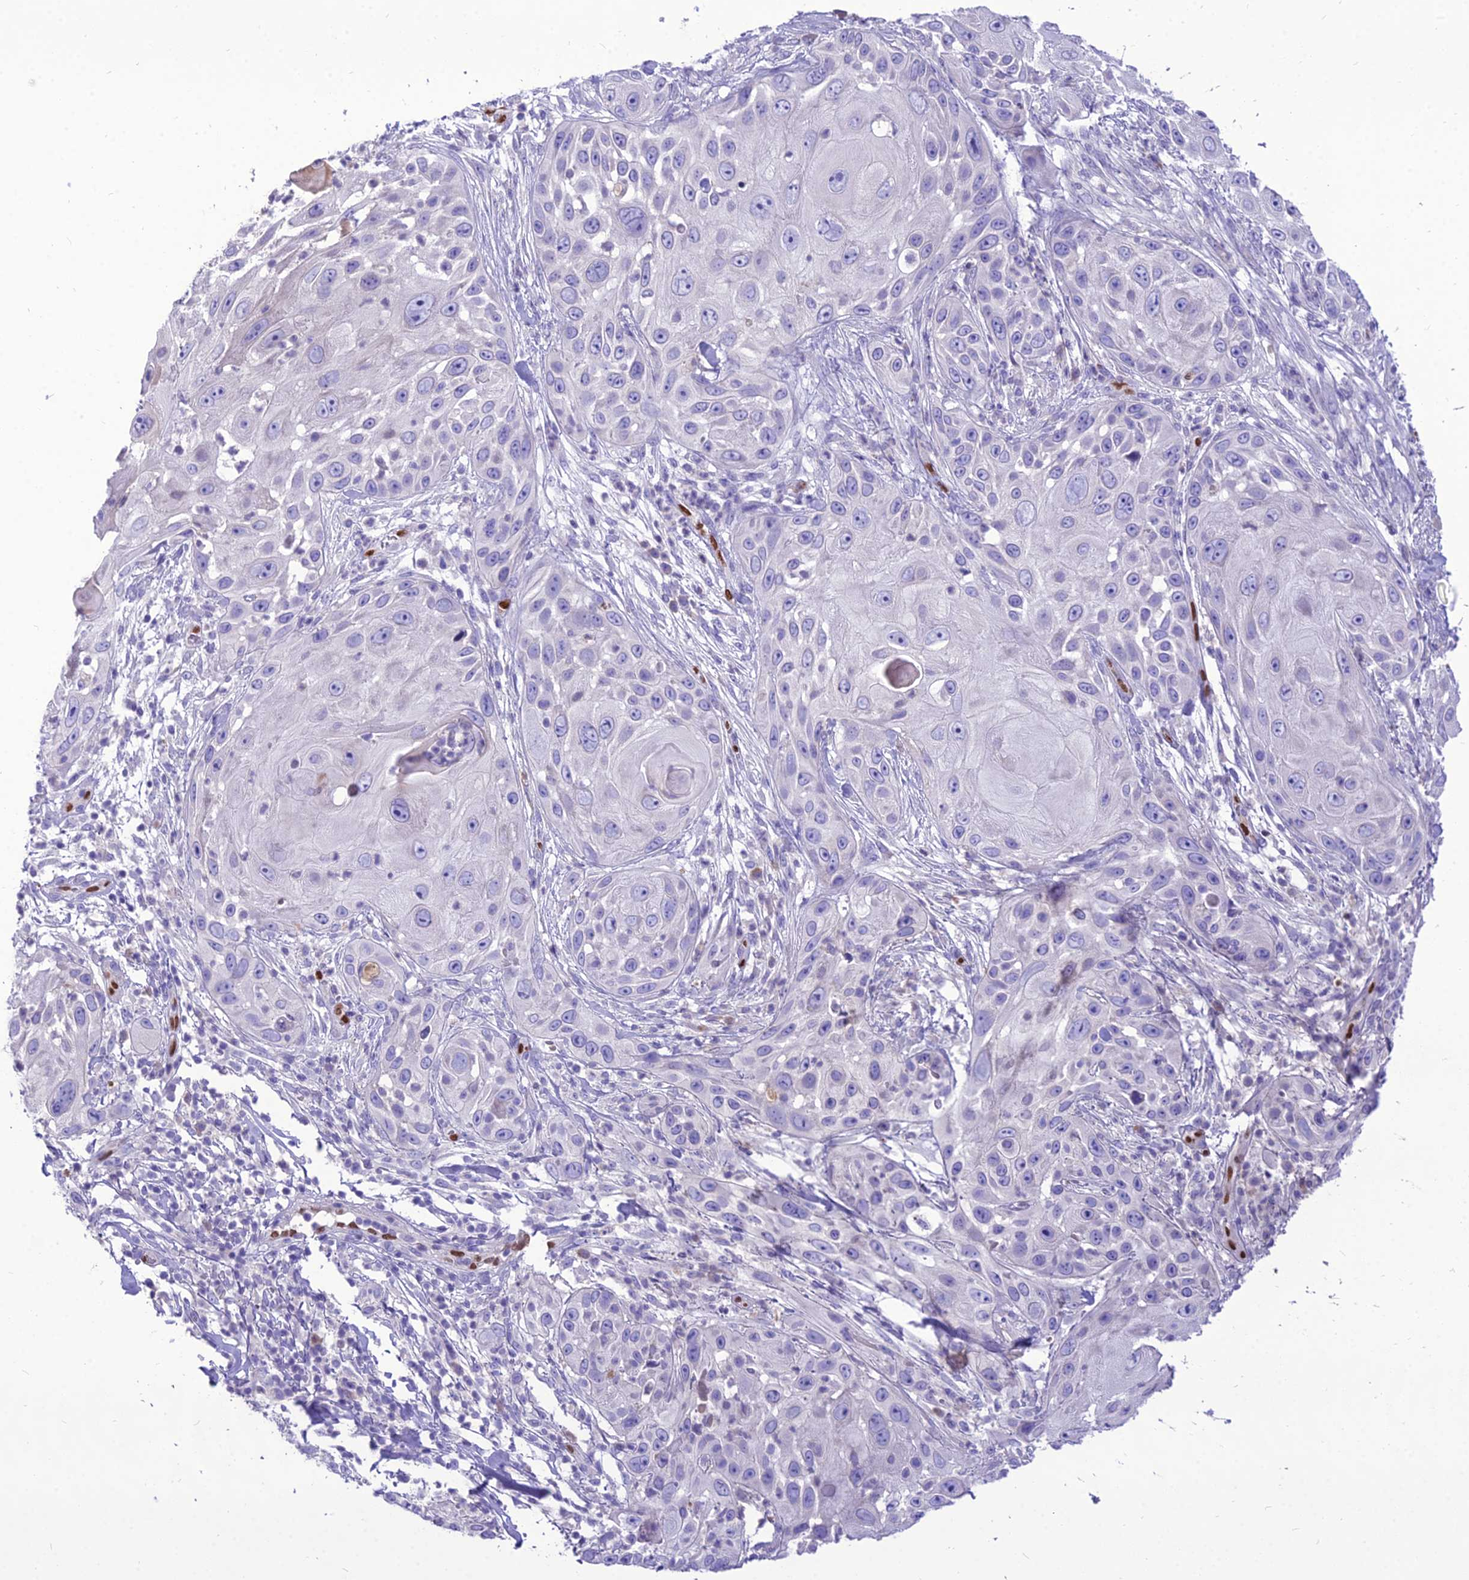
{"staining": {"intensity": "negative", "quantity": "none", "location": "none"}, "tissue": "skin cancer", "cell_type": "Tumor cells", "image_type": "cancer", "snomed": [{"axis": "morphology", "description": "Squamous cell carcinoma, NOS"}, {"axis": "topography", "description": "Skin"}], "caption": "DAB (3,3'-diaminobenzidine) immunohistochemical staining of skin cancer displays no significant staining in tumor cells.", "gene": "NOVA2", "patient": {"sex": "female", "age": 44}}